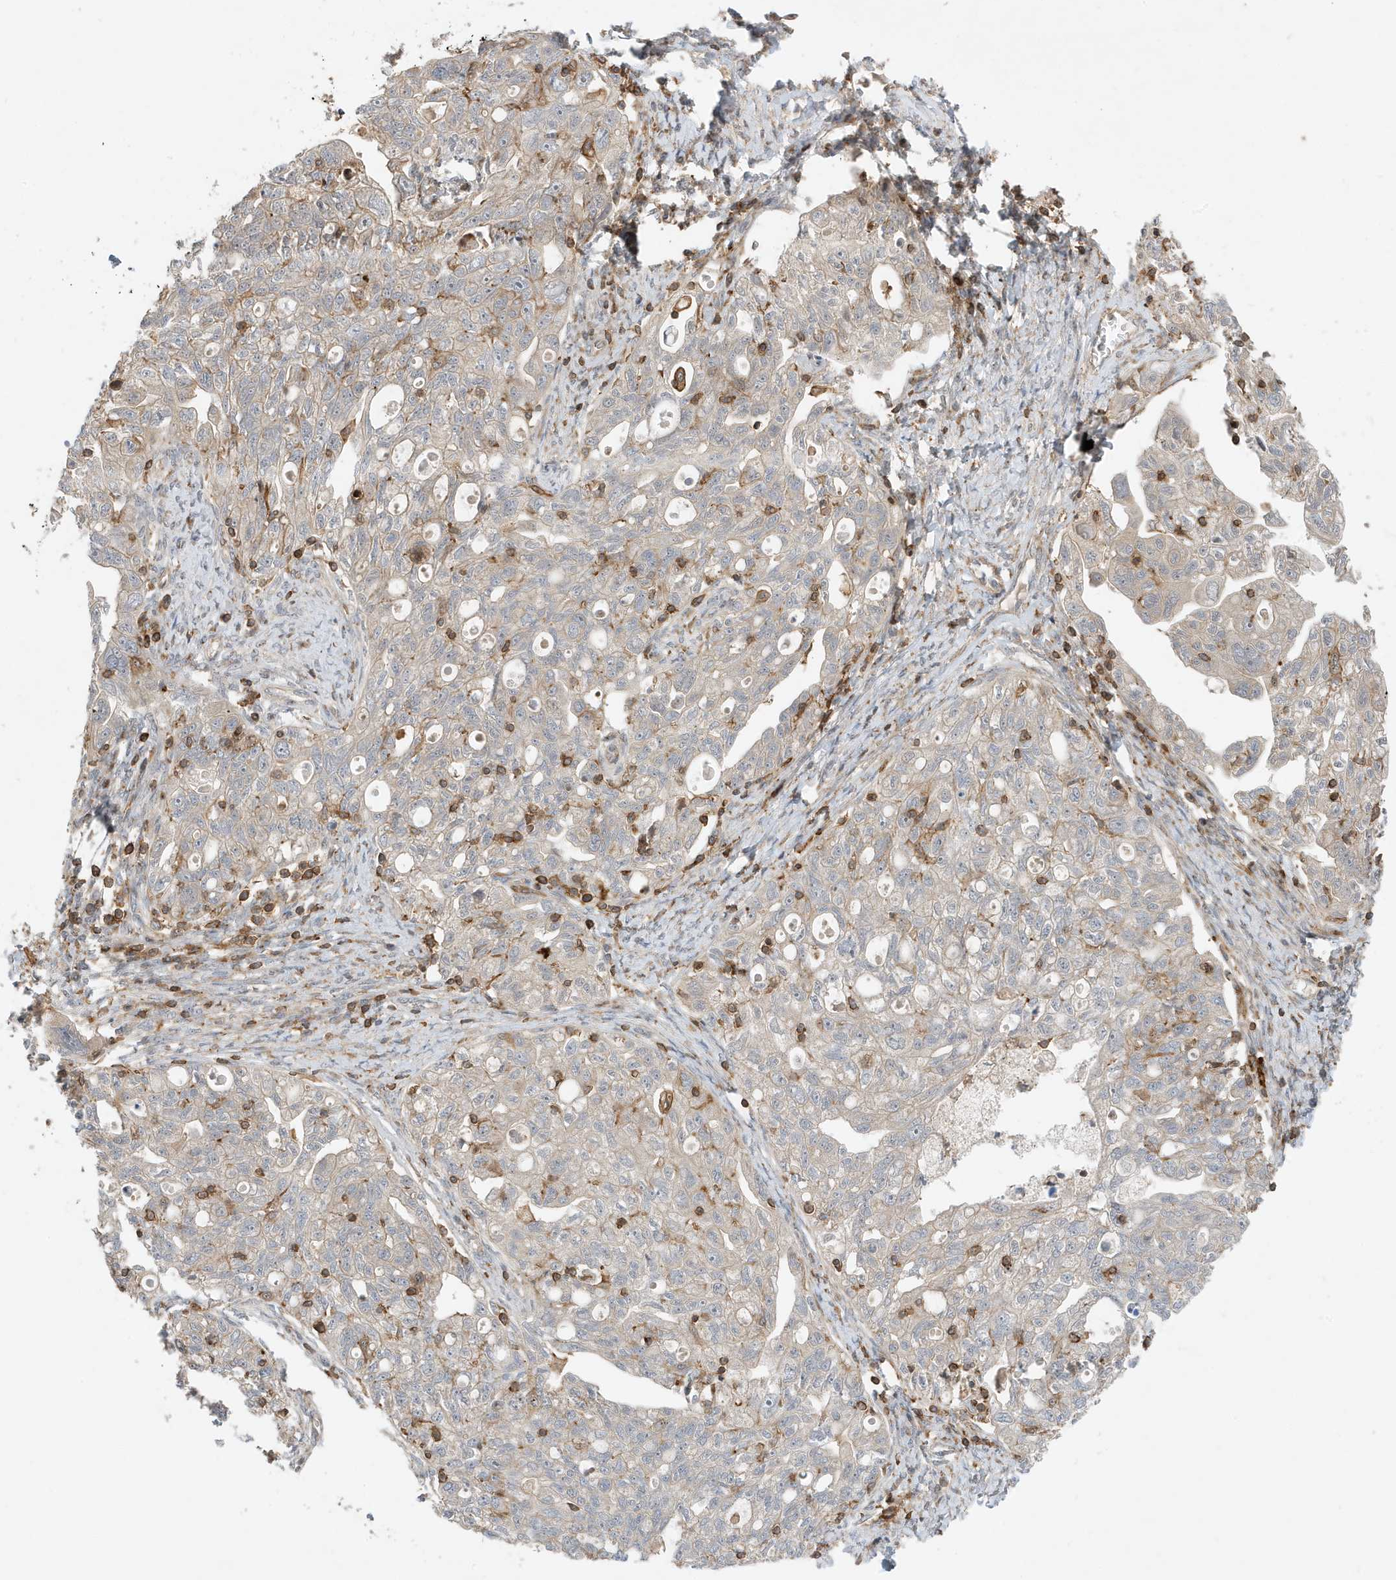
{"staining": {"intensity": "negative", "quantity": "none", "location": "none"}, "tissue": "ovarian cancer", "cell_type": "Tumor cells", "image_type": "cancer", "snomed": [{"axis": "morphology", "description": "Carcinoma, NOS"}, {"axis": "morphology", "description": "Cystadenocarcinoma, serous, NOS"}, {"axis": "topography", "description": "Ovary"}], "caption": "Protein analysis of ovarian cancer (serous cystadenocarcinoma) shows no significant staining in tumor cells. (DAB IHC with hematoxylin counter stain).", "gene": "TATDN3", "patient": {"sex": "female", "age": 69}}